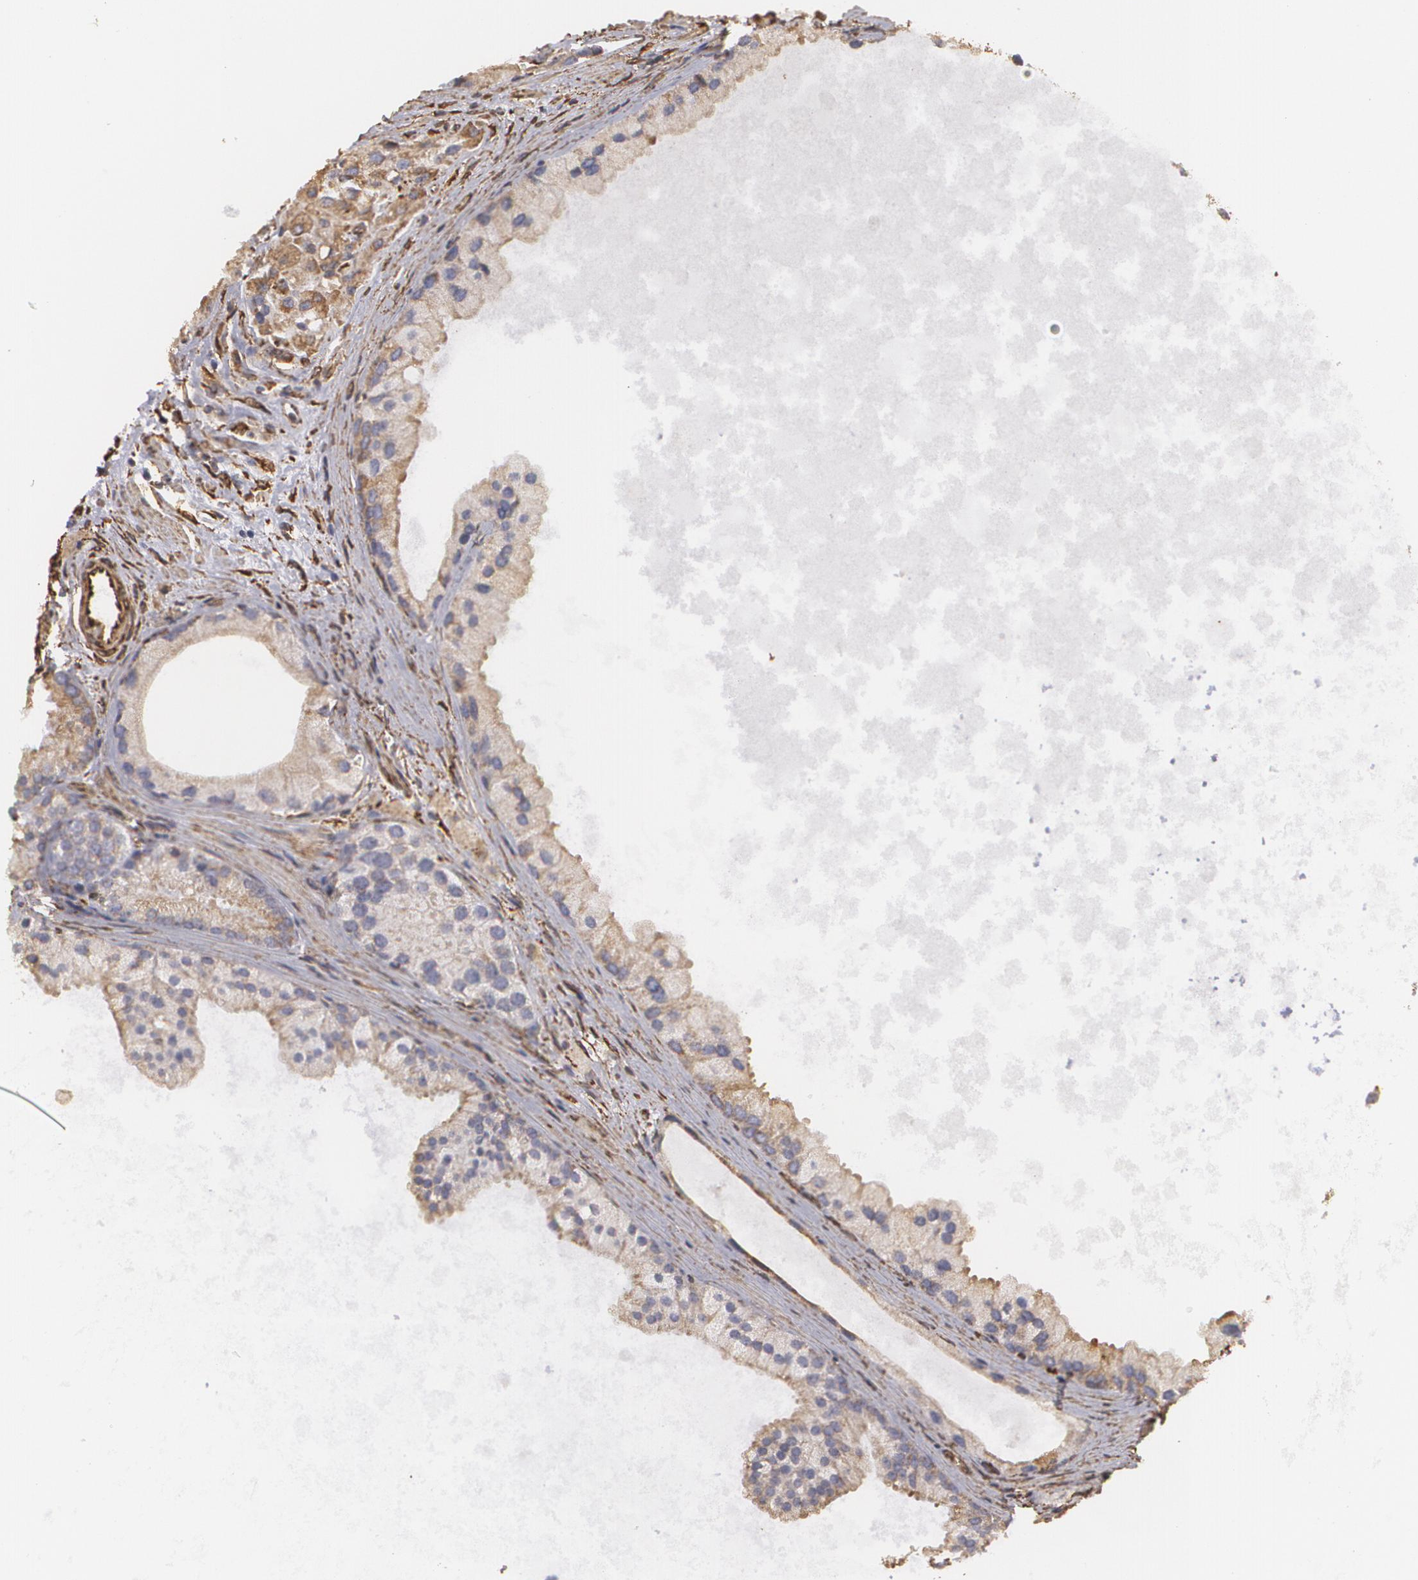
{"staining": {"intensity": "strong", "quantity": ">75%", "location": "cytoplasmic/membranous"}, "tissue": "prostate cancer", "cell_type": "Tumor cells", "image_type": "cancer", "snomed": [{"axis": "morphology", "description": "Adenocarcinoma, Medium grade"}, {"axis": "topography", "description": "Prostate"}], "caption": "Immunohistochemical staining of adenocarcinoma (medium-grade) (prostate) displays high levels of strong cytoplasmic/membranous protein staining in approximately >75% of tumor cells. (DAB (3,3'-diaminobenzidine) IHC with brightfield microscopy, high magnification).", "gene": "CYB5R3", "patient": {"sex": "male", "age": 70}}